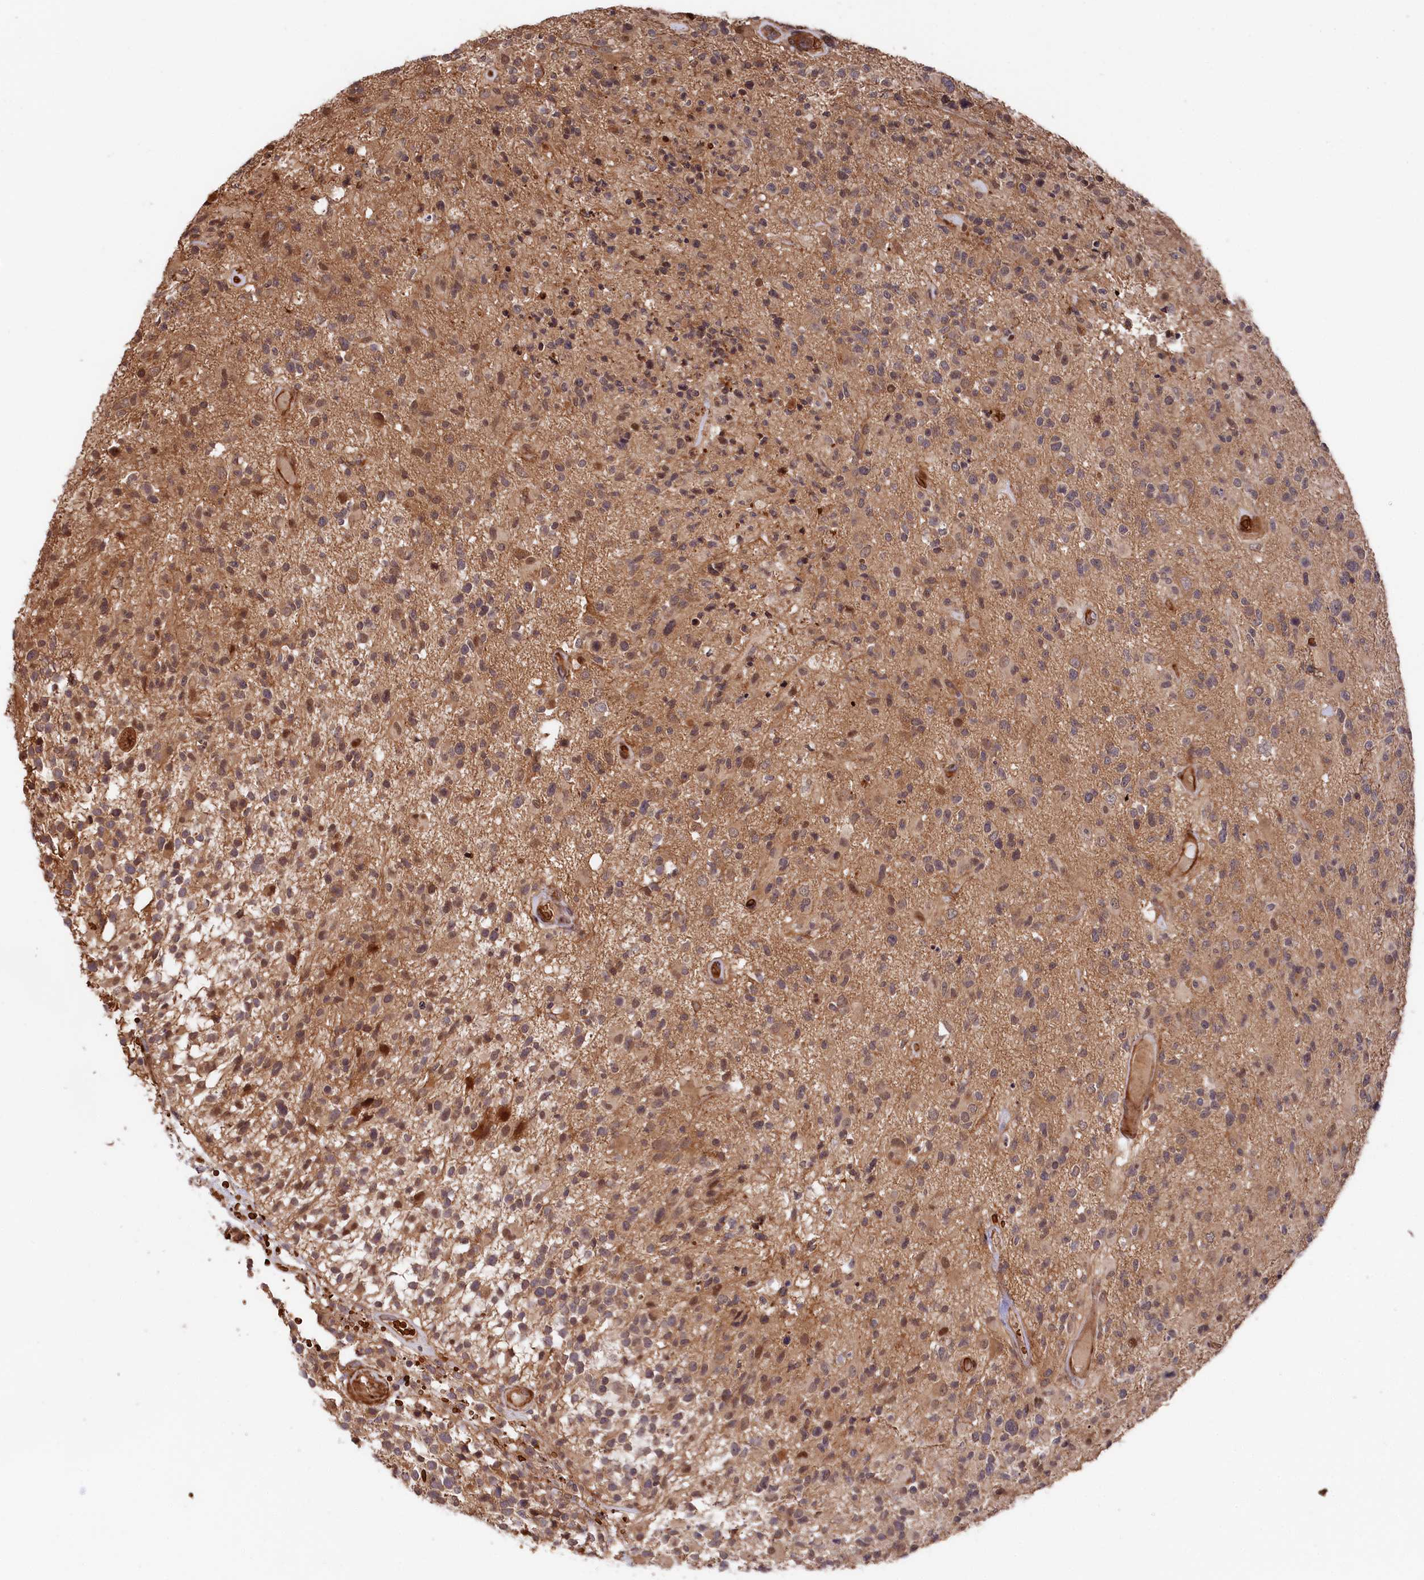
{"staining": {"intensity": "weak", "quantity": "25%-75%", "location": "cytoplasmic/membranous"}, "tissue": "glioma", "cell_type": "Tumor cells", "image_type": "cancer", "snomed": [{"axis": "morphology", "description": "Glioma, malignant, High grade"}, {"axis": "morphology", "description": "Glioblastoma, NOS"}, {"axis": "topography", "description": "Brain"}], "caption": "Immunohistochemical staining of glioblastoma exhibits weak cytoplasmic/membranous protein staining in approximately 25%-75% of tumor cells.", "gene": "TNKS1BP1", "patient": {"sex": "male", "age": 60}}